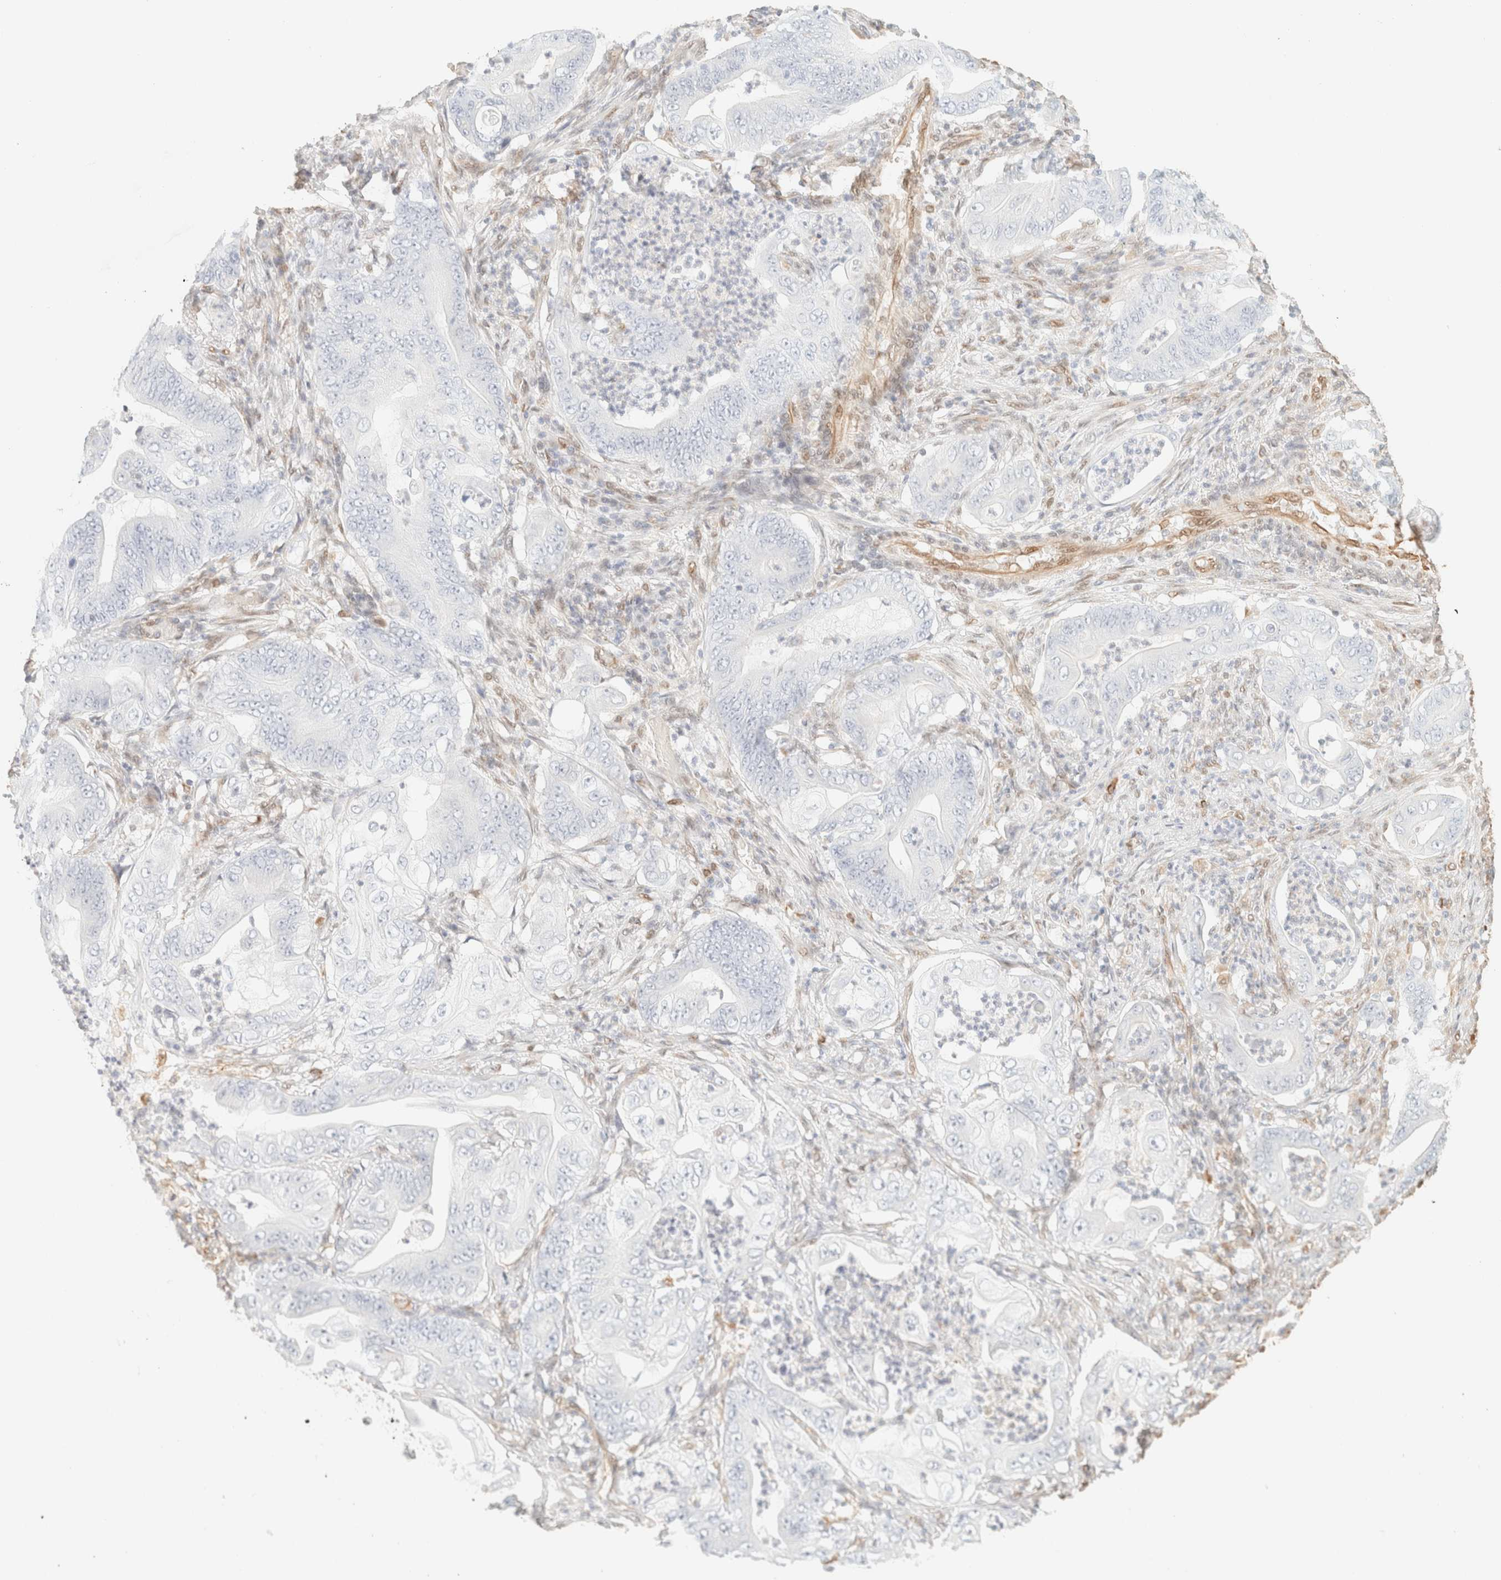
{"staining": {"intensity": "negative", "quantity": "none", "location": "none"}, "tissue": "stomach cancer", "cell_type": "Tumor cells", "image_type": "cancer", "snomed": [{"axis": "morphology", "description": "Adenocarcinoma, NOS"}, {"axis": "topography", "description": "Stomach"}], "caption": "This is an immunohistochemistry image of human stomach adenocarcinoma. There is no positivity in tumor cells.", "gene": "ZSCAN18", "patient": {"sex": "female", "age": 73}}